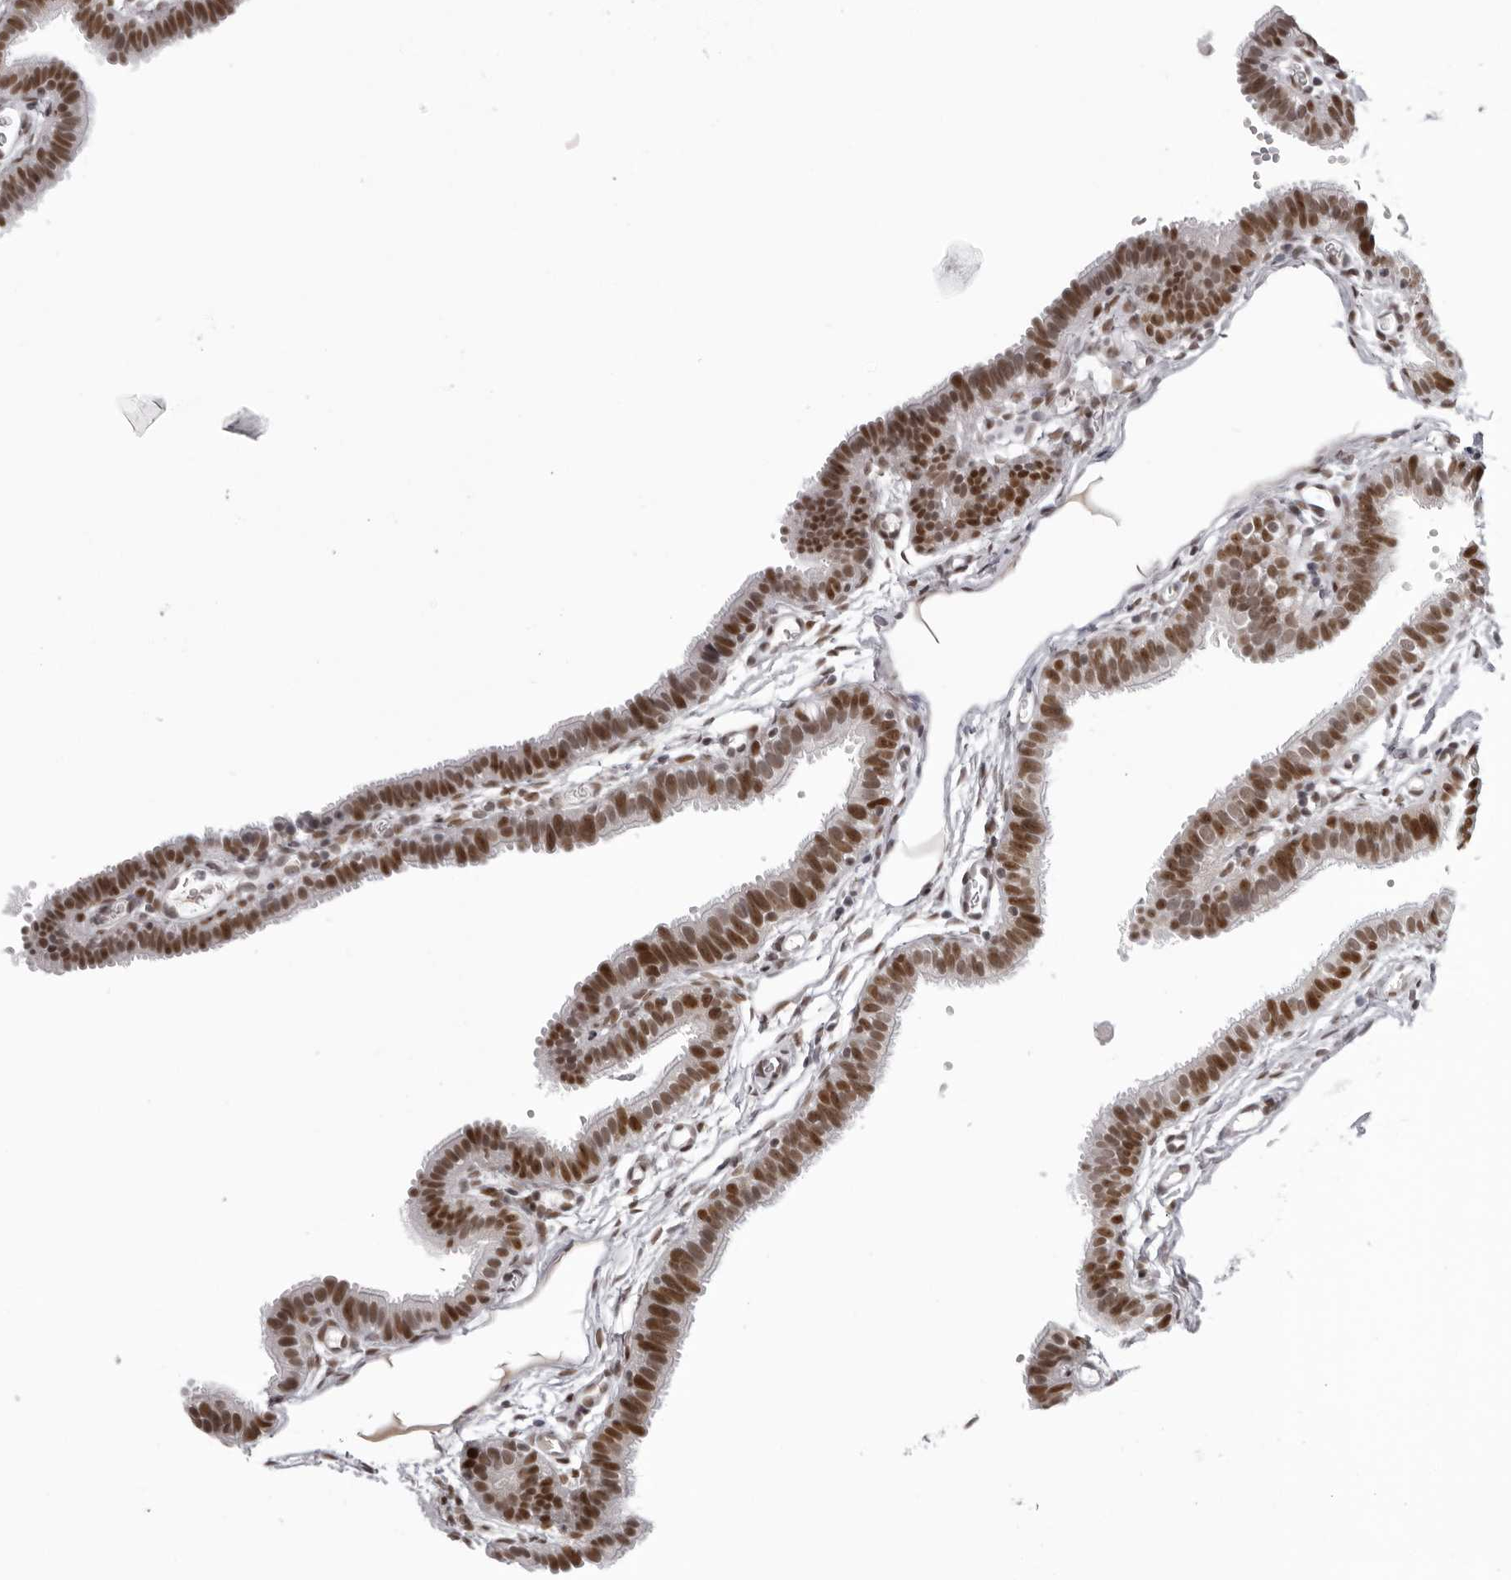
{"staining": {"intensity": "moderate", "quantity": ">75%", "location": "nuclear"}, "tissue": "fallopian tube", "cell_type": "Glandular cells", "image_type": "normal", "snomed": [{"axis": "morphology", "description": "Normal tissue, NOS"}, {"axis": "topography", "description": "Fallopian tube"}, {"axis": "topography", "description": "Placenta"}], "caption": "The histopathology image reveals staining of benign fallopian tube, revealing moderate nuclear protein staining (brown color) within glandular cells. (Brightfield microscopy of DAB IHC at high magnification).", "gene": "HEXIM2", "patient": {"sex": "female", "age": 34}}